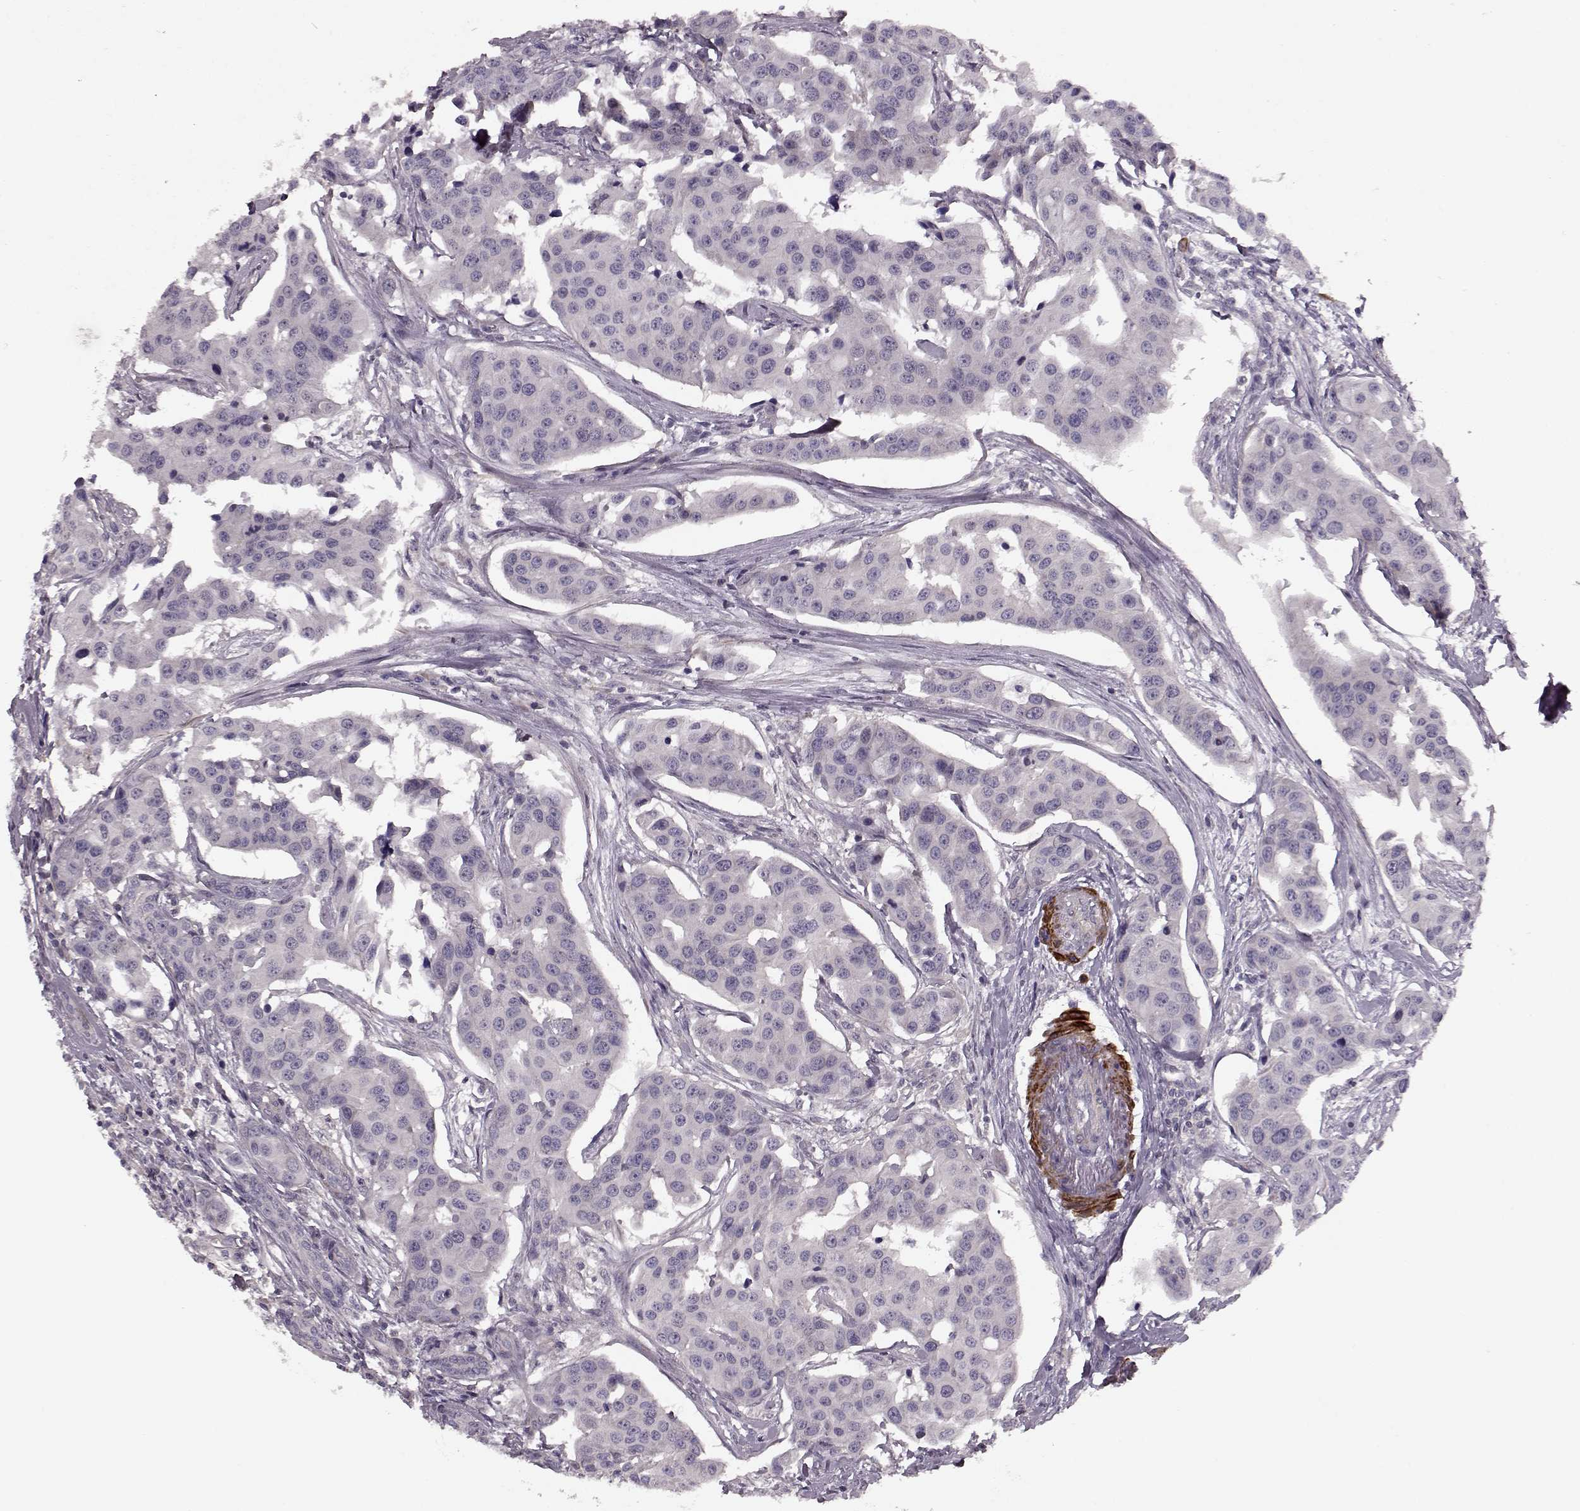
{"staining": {"intensity": "negative", "quantity": "none", "location": "none"}, "tissue": "head and neck cancer", "cell_type": "Tumor cells", "image_type": "cancer", "snomed": [{"axis": "morphology", "description": "Adenocarcinoma, NOS"}, {"axis": "topography", "description": "Head-Neck"}], "caption": "Photomicrograph shows no significant protein positivity in tumor cells of head and neck cancer.", "gene": "SLAIN2", "patient": {"sex": "male", "age": 76}}